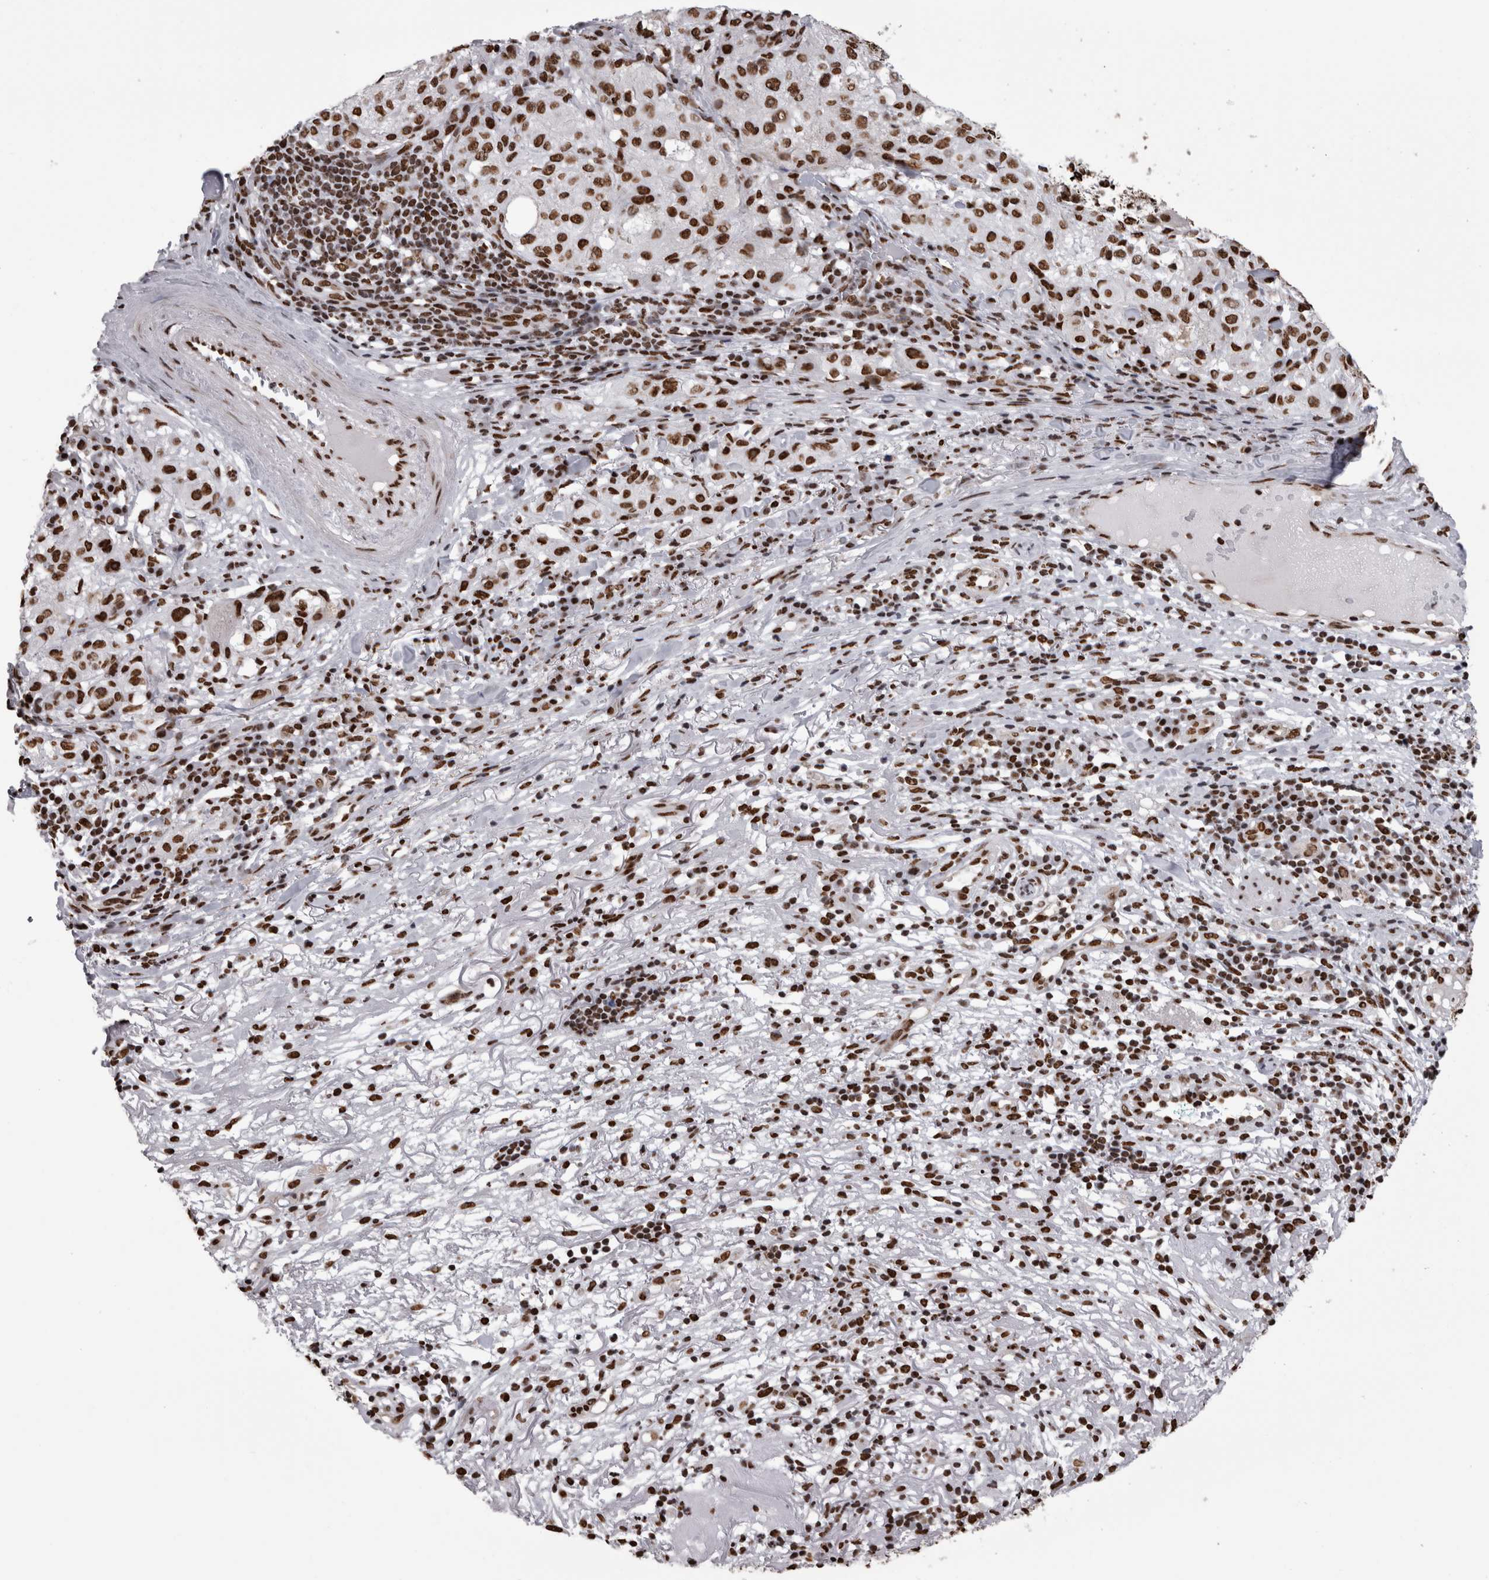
{"staining": {"intensity": "strong", "quantity": ">75%", "location": "nuclear"}, "tissue": "melanoma", "cell_type": "Tumor cells", "image_type": "cancer", "snomed": [{"axis": "morphology", "description": "Necrosis, NOS"}, {"axis": "morphology", "description": "Malignant melanoma, NOS"}, {"axis": "topography", "description": "Skin"}], "caption": "Approximately >75% of tumor cells in malignant melanoma show strong nuclear protein staining as visualized by brown immunohistochemical staining.", "gene": "HNRNPM", "patient": {"sex": "female", "age": 87}}